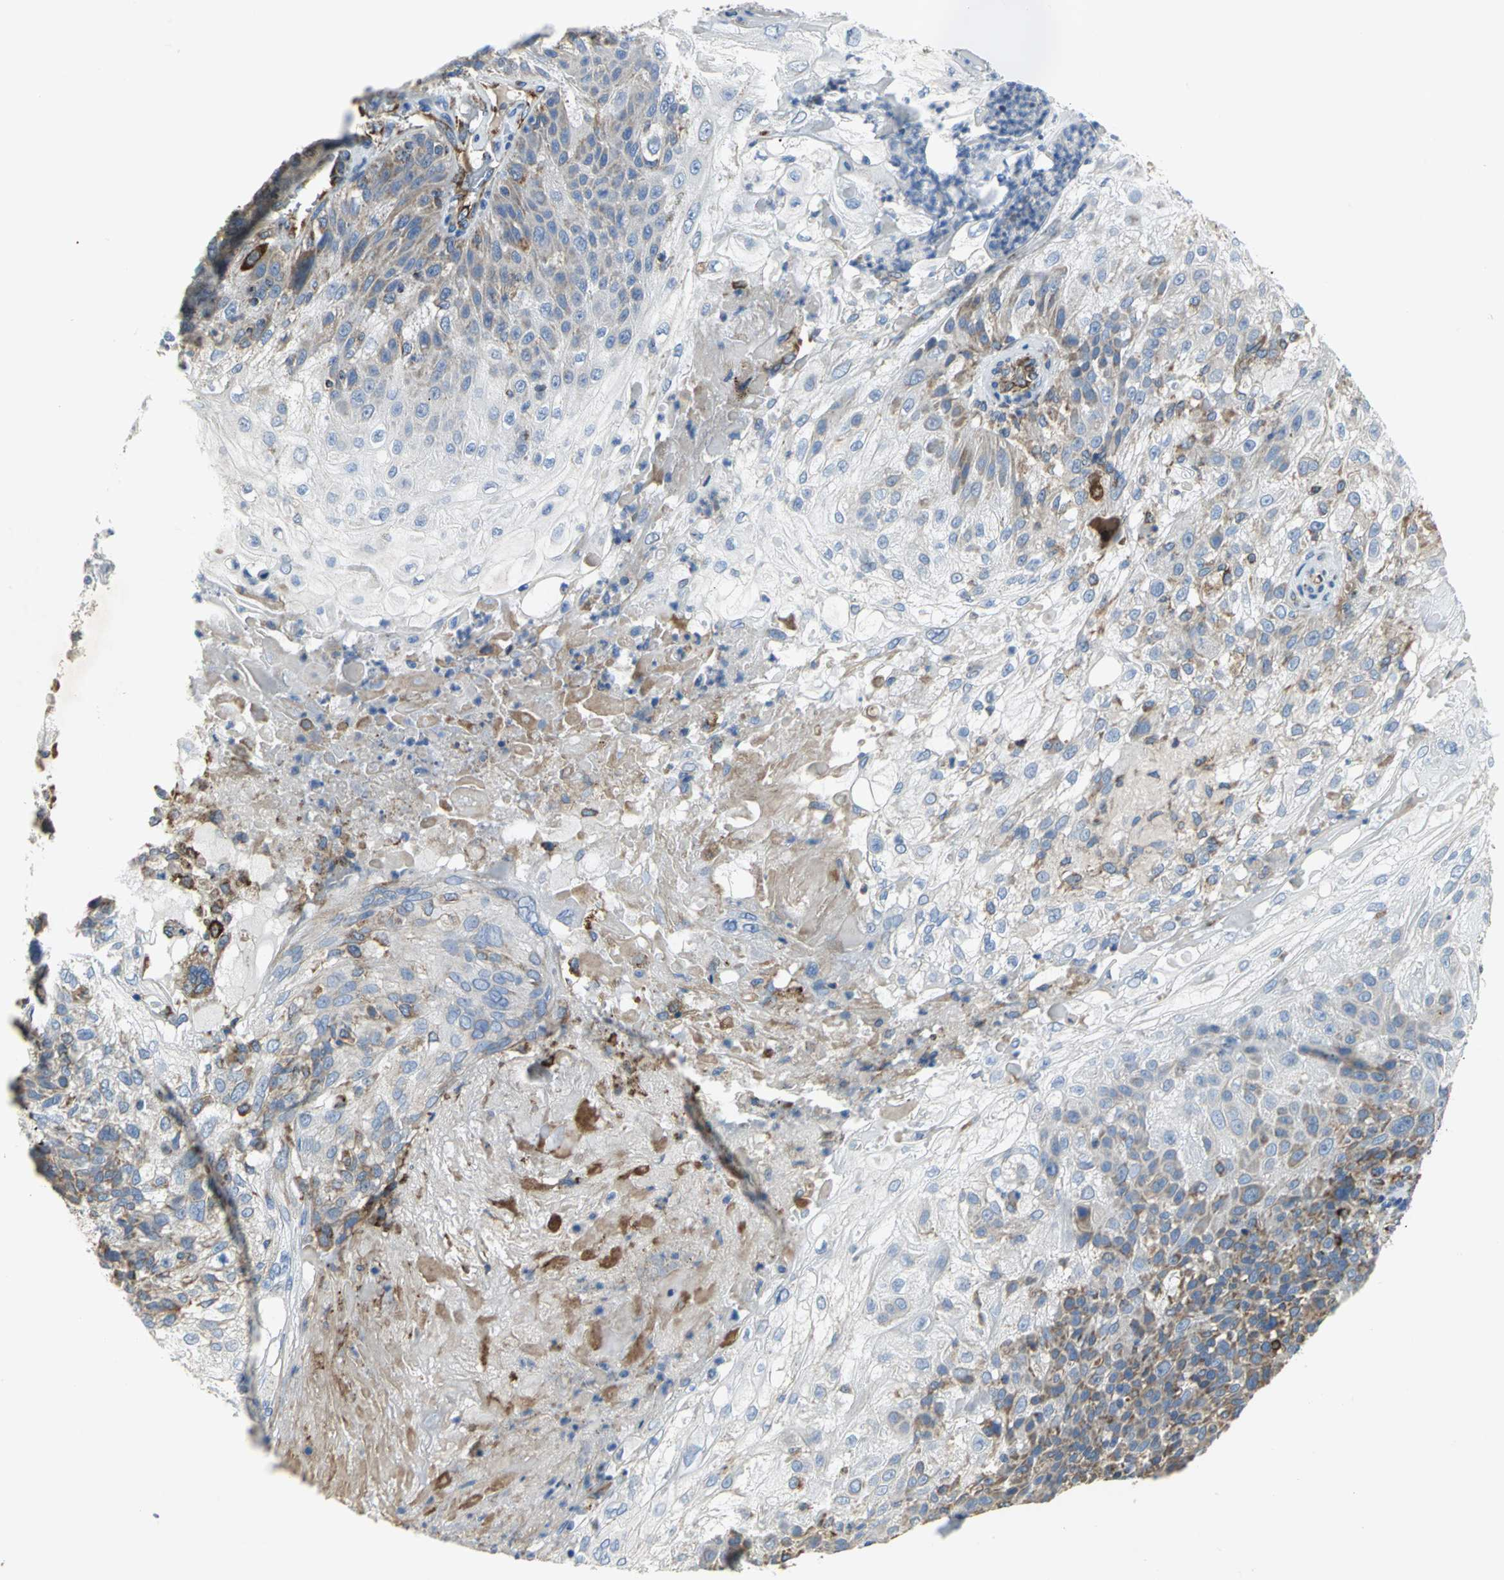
{"staining": {"intensity": "strong", "quantity": "25%-75%", "location": "cytoplasmic/membranous"}, "tissue": "skin cancer", "cell_type": "Tumor cells", "image_type": "cancer", "snomed": [{"axis": "morphology", "description": "Normal tissue, NOS"}, {"axis": "morphology", "description": "Squamous cell carcinoma, NOS"}, {"axis": "topography", "description": "Skin"}], "caption": "The immunohistochemical stain labels strong cytoplasmic/membranous positivity in tumor cells of skin squamous cell carcinoma tissue.", "gene": "TULP4", "patient": {"sex": "female", "age": 83}}